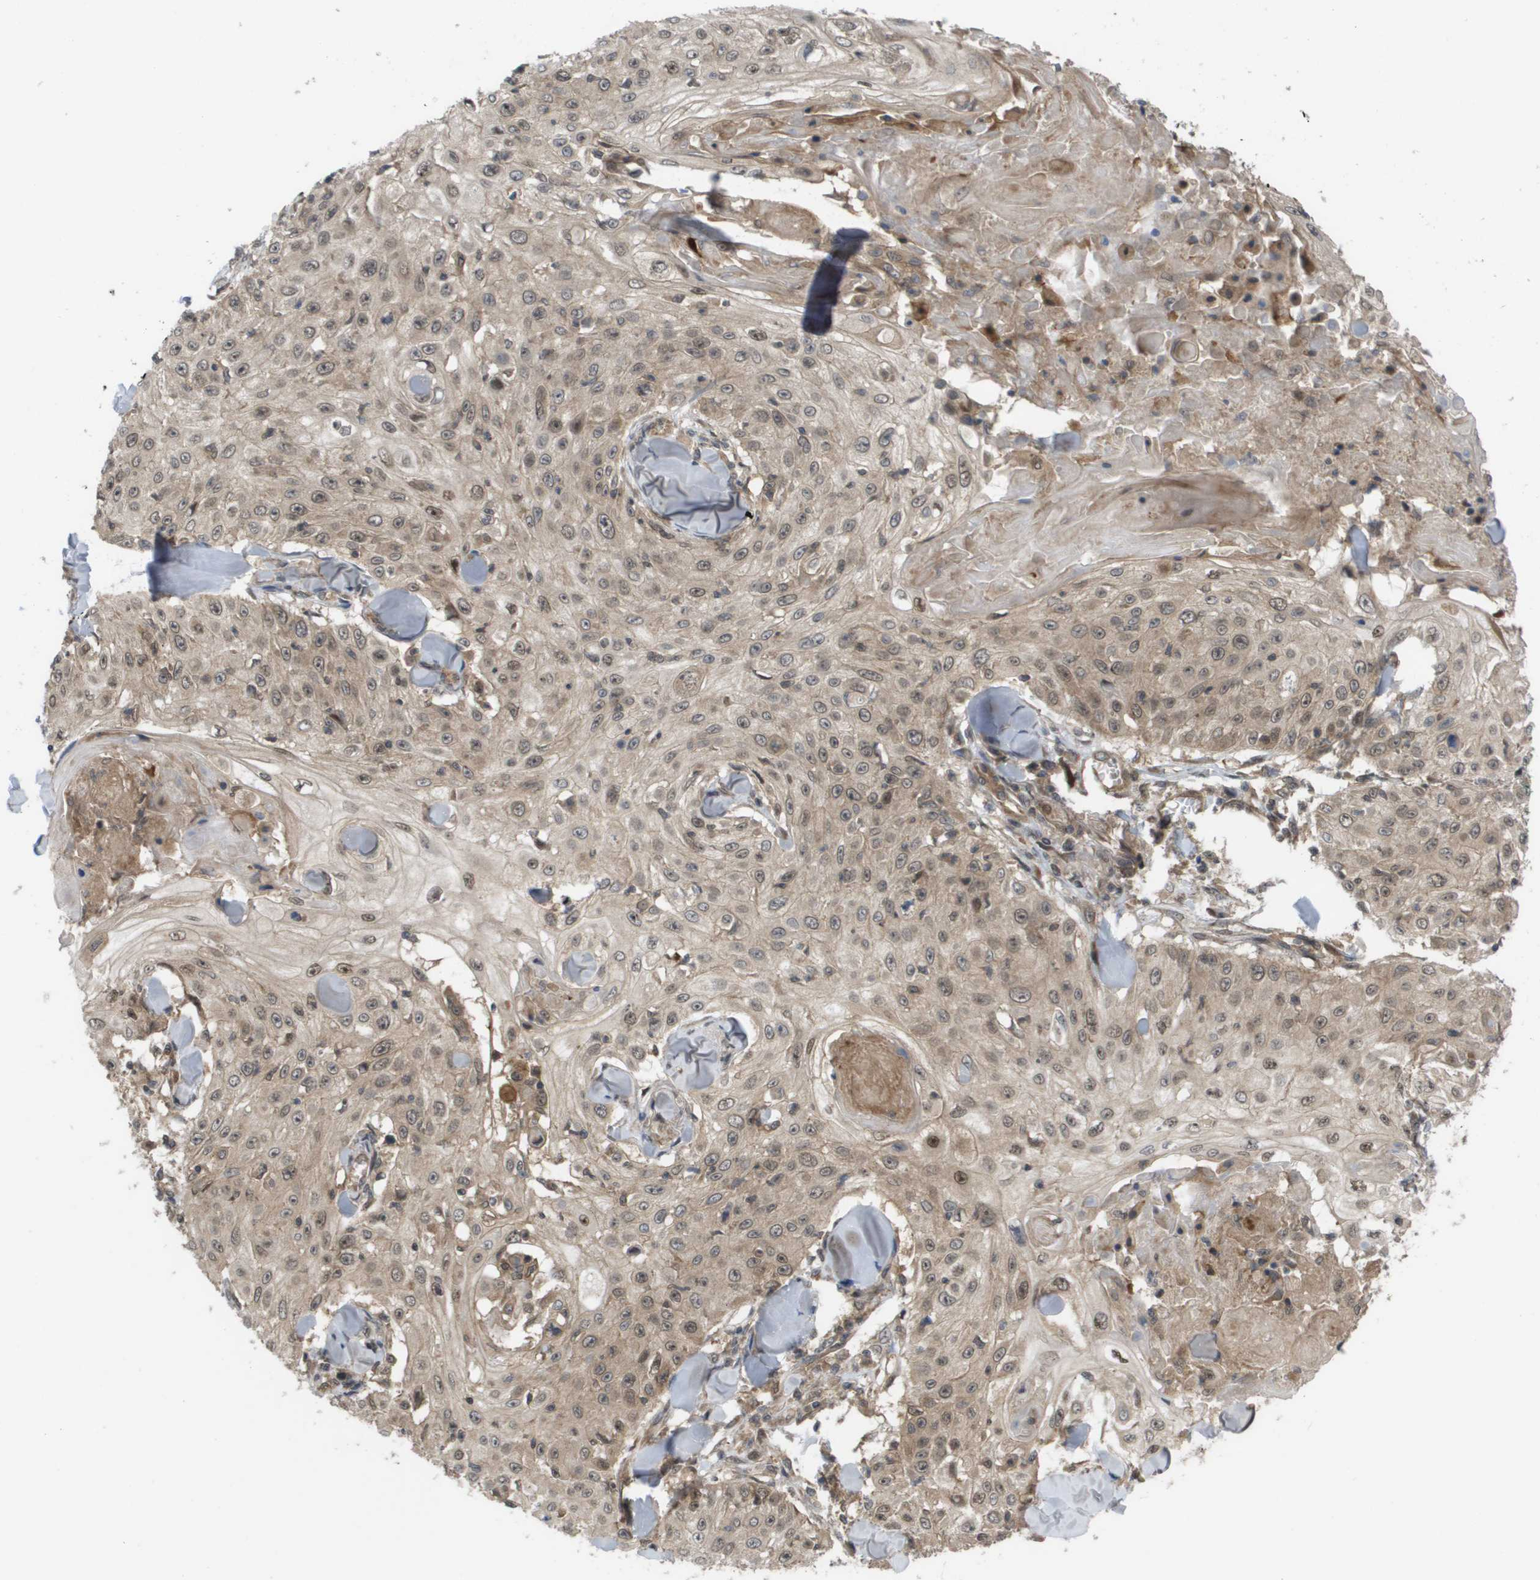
{"staining": {"intensity": "weak", "quantity": ">75%", "location": "cytoplasmic/membranous,nuclear"}, "tissue": "skin cancer", "cell_type": "Tumor cells", "image_type": "cancer", "snomed": [{"axis": "morphology", "description": "Squamous cell carcinoma, NOS"}, {"axis": "topography", "description": "Skin"}], "caption": "IHC staining of squamous cell carcinoma (skin), which displays low levels of weak cytoplasmic/membranous and nuclear staining in about >75% of tumor cells indicating weak cytoplasmic/membranous and nuclear protein staining. The staining was performed using DAB (3,3'-diaminobenzidine) (brown) for protein detection and nuclei were counterstained in hematoxylin (blue).", "gene": "CTPS2", "patient": {"sex": "male", "age": 86}}